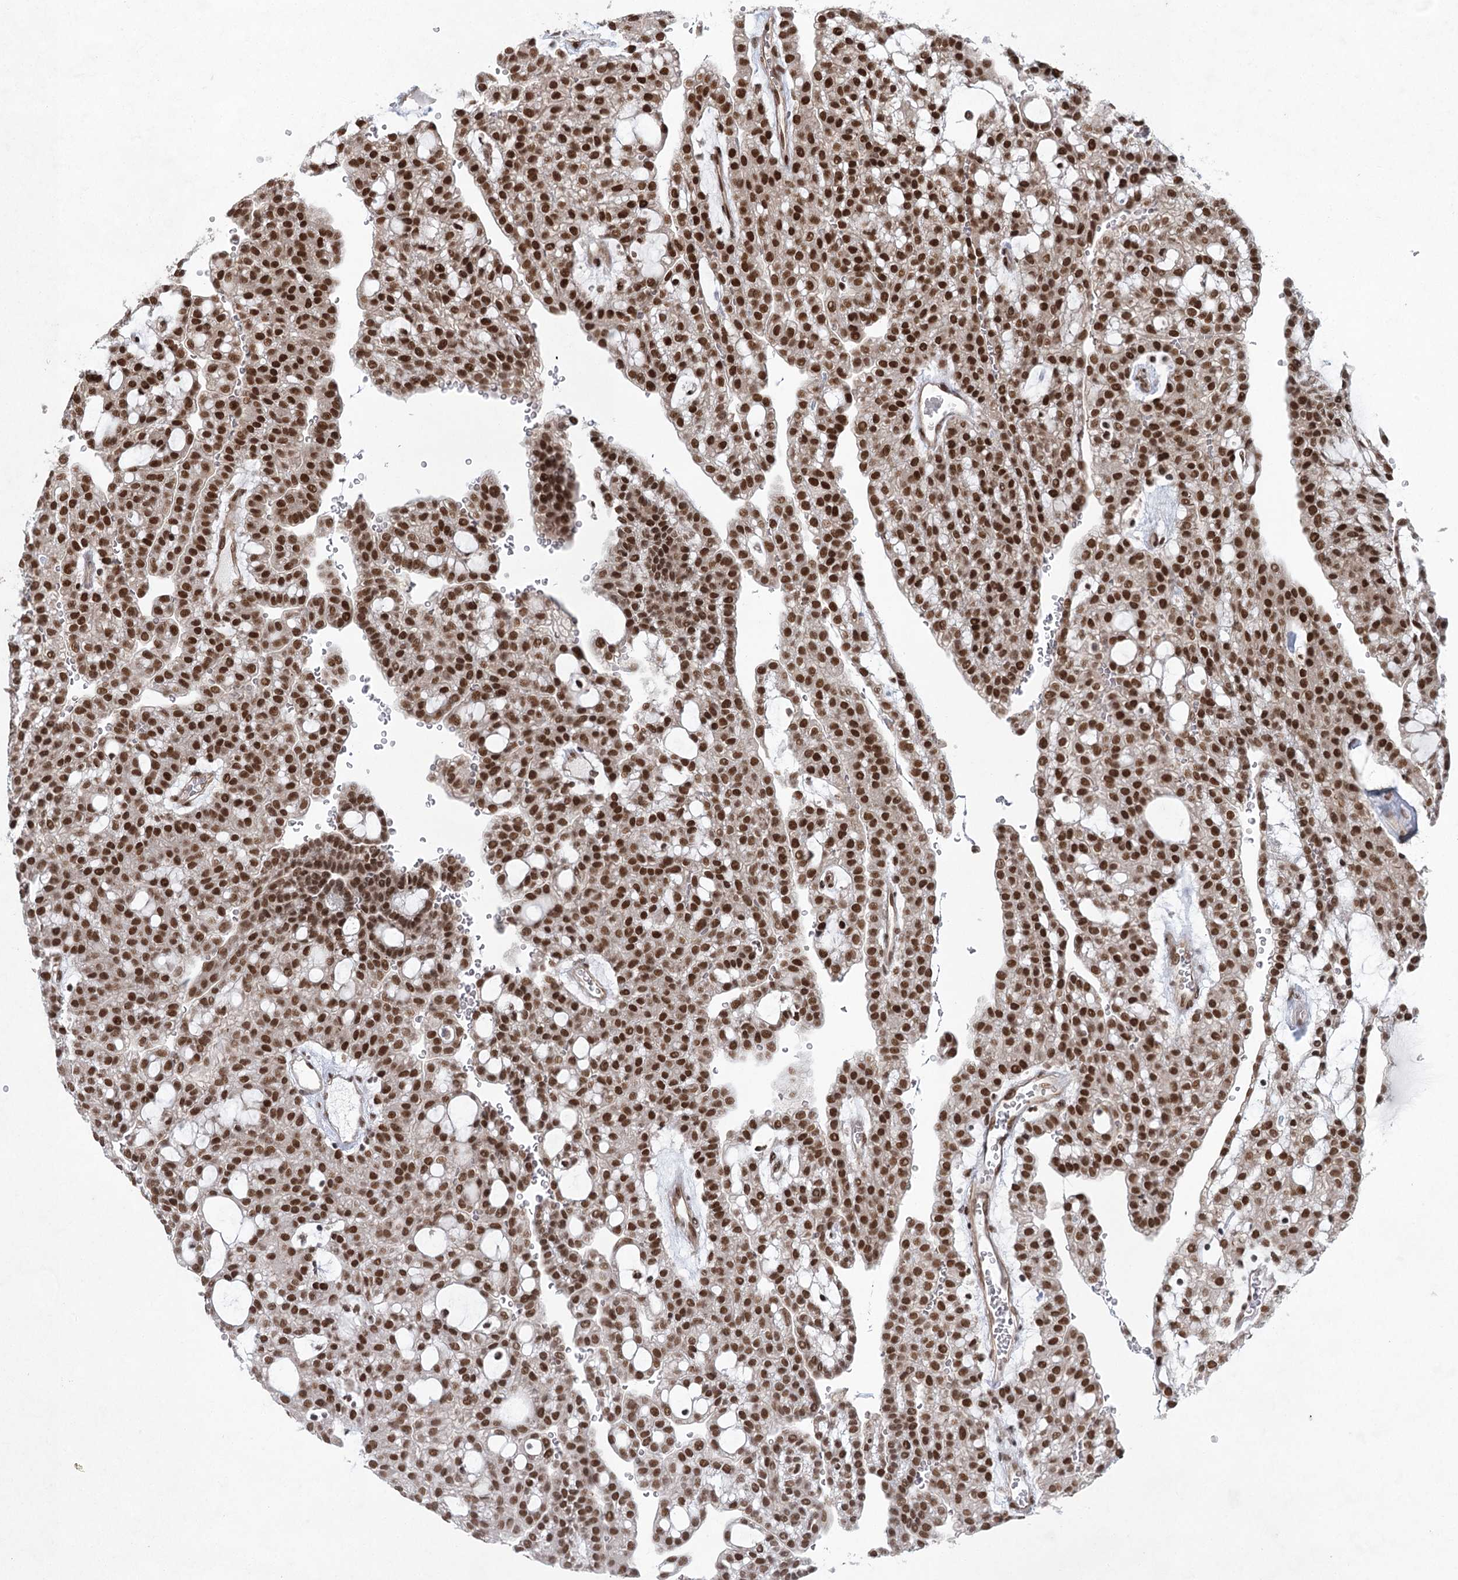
{"staining": {"intensity": "strong", "quantity": ">75%", "location": "nuclear"}, "tissue": "renal cancer", "cell_type": "Tumor cells", "image_type": "cancer", "snomed": [{"axis": "morphology", "description": "Adenocarcinoma, NOS"}, {"axis": "topography", "description": "Kidney"}], "caption": "Human adenocarcinoma (renal) stained with a brown dye displays strong nuclear positive staining in approximately >75% of tumor cells.", "gene": "ZCCHC8", "patient": {"sex": "male", "age": 63}}